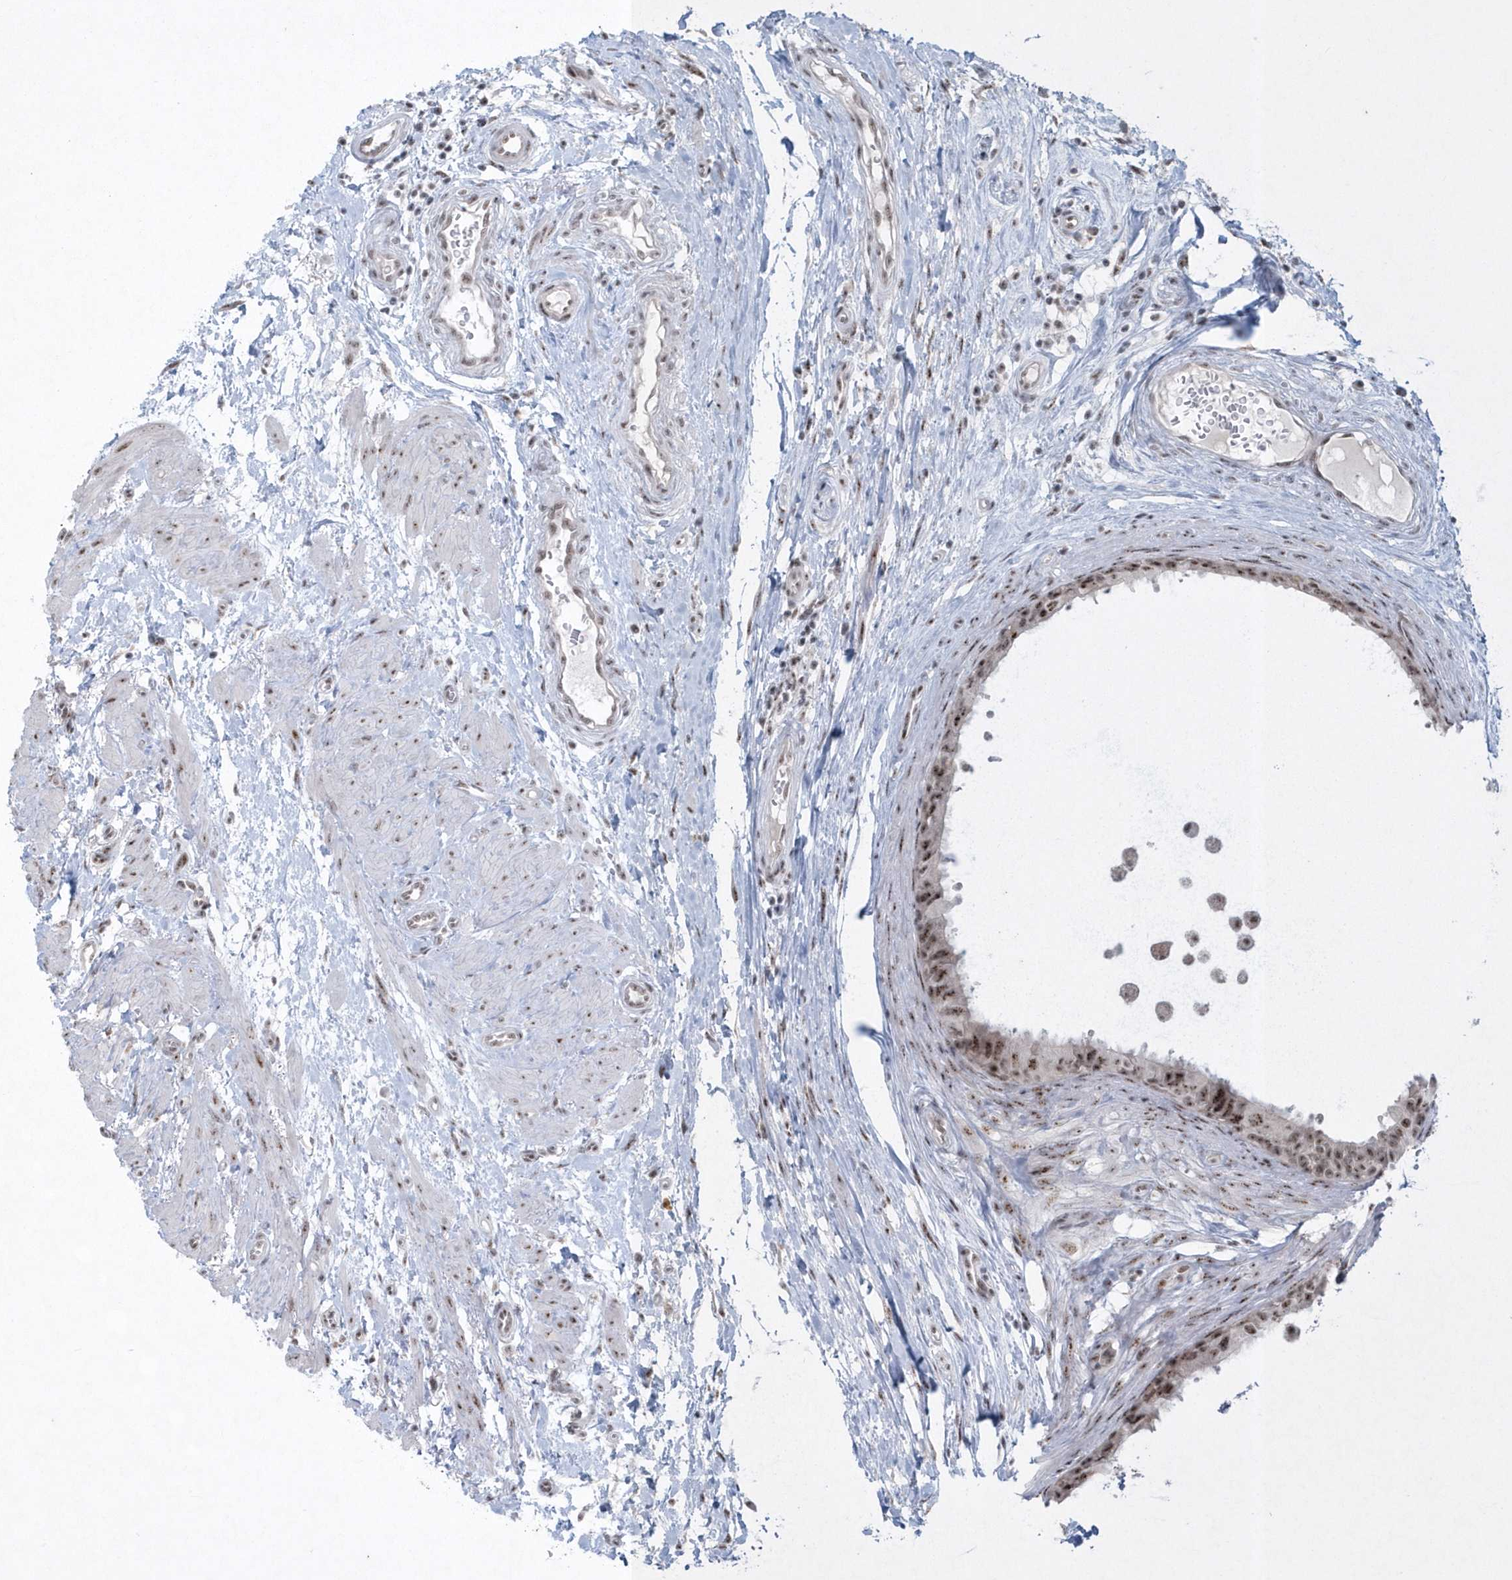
{"staining": {"intensity": "moderate", "quantity": ">75%", "location": "nuclear"}, "tissue": "epididymis", "cell_type": "Glandular cells", "image_type": "normal", "snomed": [{"axis": "morphology", "description": "Normal tissue, NOS"}, {"axis": "morphology", "description": "Inflammation, NOS"}, {"axis": "topography", "description": "Epididymis"}], "caption": "IHC of normal epididymis displays medium levels of moderate nuclear positivity in about >75% of glandular cells.", "gene": "KDM6B", "patient": {"sex": "male", "age": 85}}